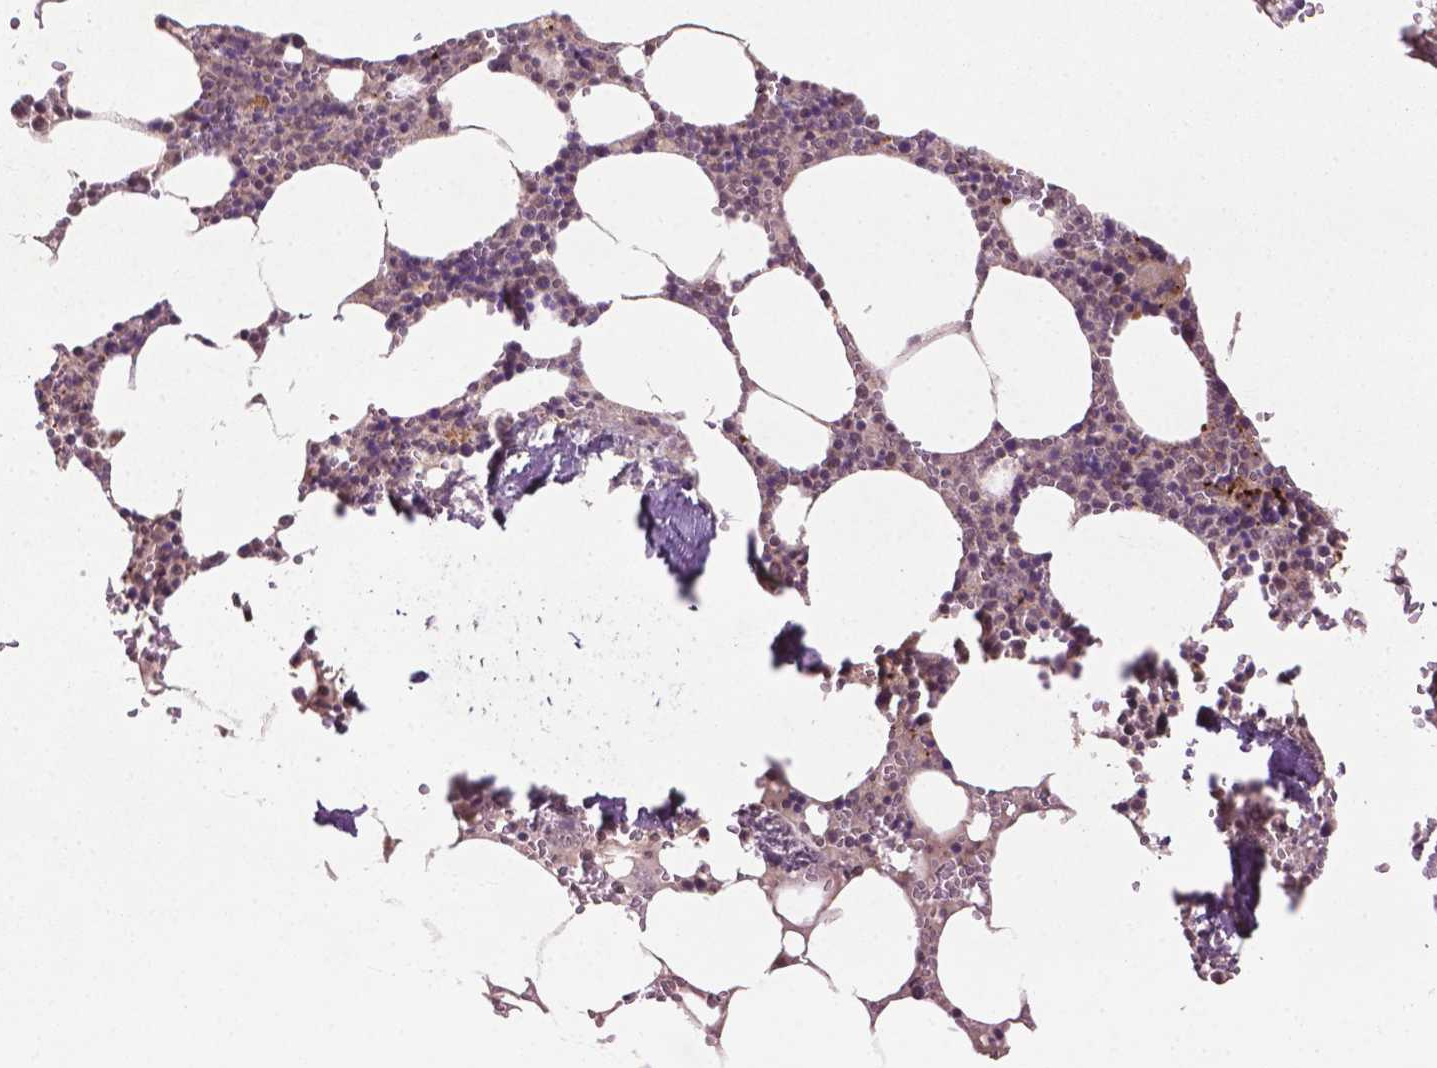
{"staining": {"intensity": "moderate", "quantity": "<25%", "location": "cytoplasmic/membranous"}, "tissue": "bone marrow", "cell_type": "Hematopoietic cells", "image_type": "normal", "snomed": [{"axis": "morphology", "description": "Normal tissue, NOS"}, {"axis": "topography", "description": "Bone marrow"}], "caption": "Immunohistochemistry (IHC) staining of unremarkable bone marrow, which exhibits low levels of moderate cytoplasmic/membranous staining in approximately <25% of hematopoietic cells indicating moderate cytoplasmic/membranous protein positivity. The staining was performed using DAB (3,3'-diaminobenzidine) (brown) for protein detection and nuclei were counterstained in hematoxylin (blue).", "gene": "B3GALNT2", "patient": {"sex": "male", "age": 54}}